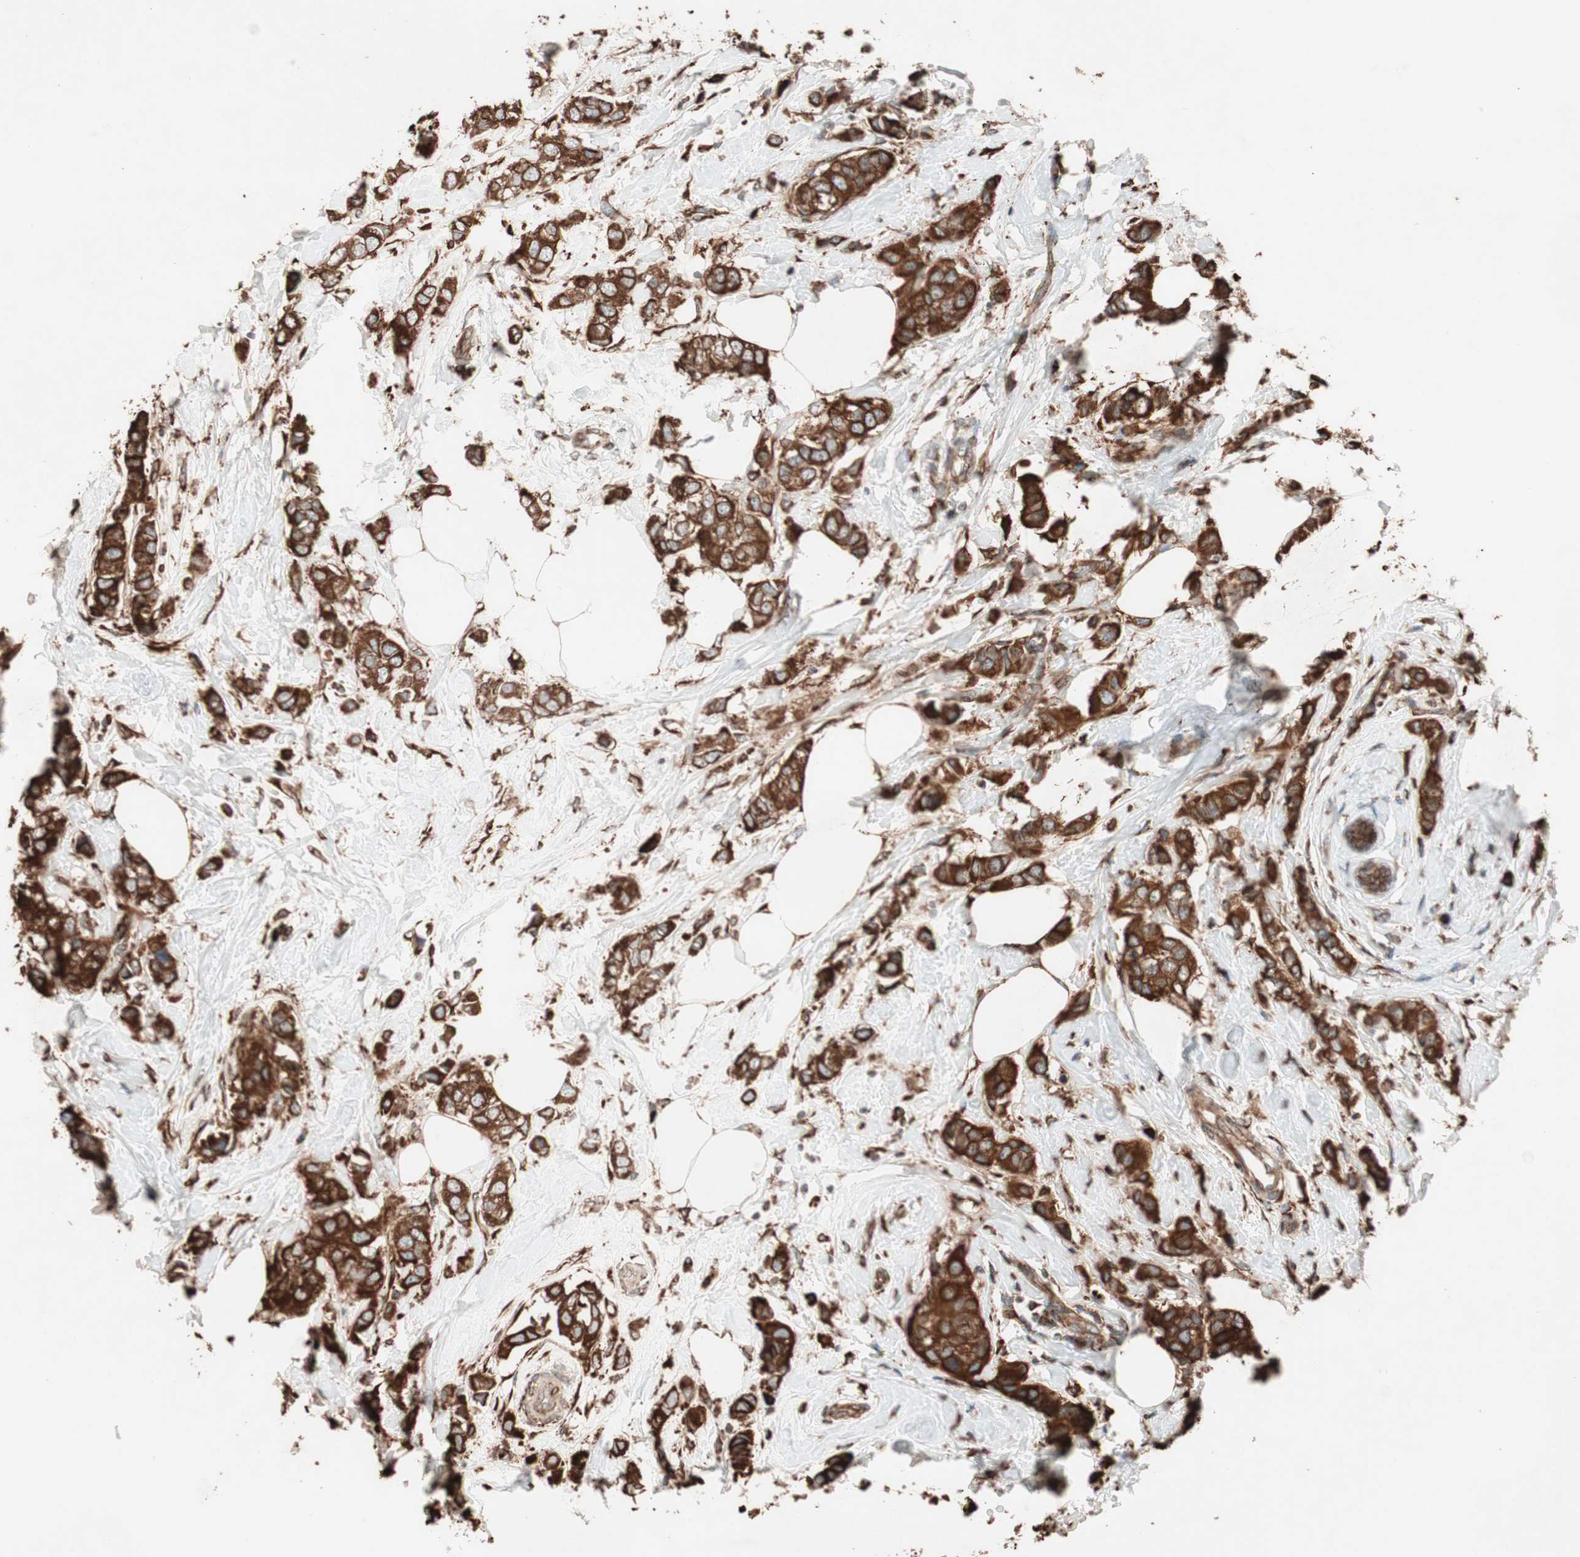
{"staining": {"intensity": "strong", "quantity": ">75%", "location": "cytoplasmic/membranous"}, "tissue": "breast cancer", "cell_type": "Tumor cells", "image_type": "cancer", "snomed": [{"axis": "morphology", "description": "Duct carcinoma"}, {"axis": "topography", "description": "Breast"}], "caption": "A high-resolution histopathology image shows immunohistochemistry (IHC) staining of breast cancer, which shows strong cytoplasmic/membranous expression in about >75% of tumor cells.", "gene": "VEGFA", "patient": {"sex": "female", "age": 50}}